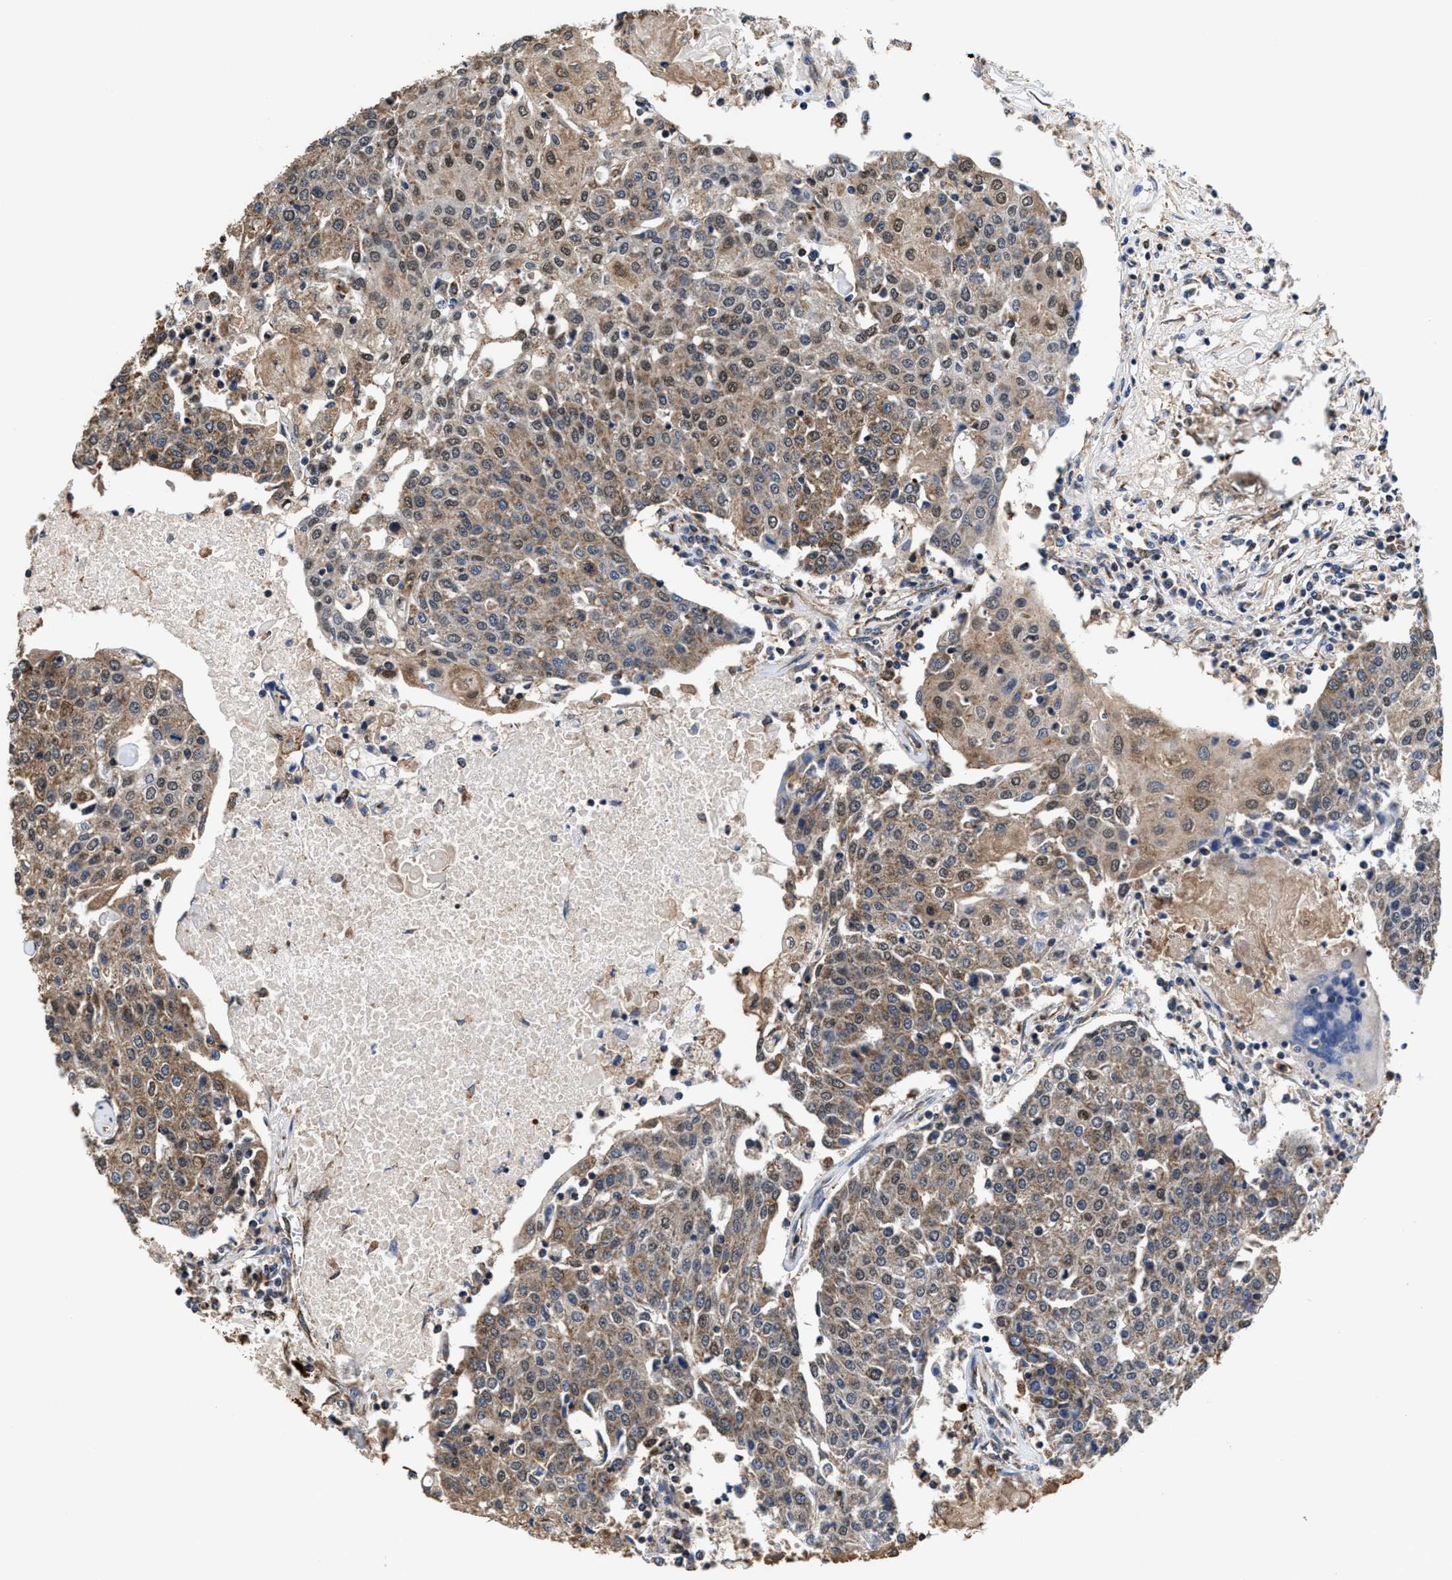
{"staining": {"intensity": "weak", "quantity": ">75%", "location": "cytoplasmic/membranous"}, "tissue": "urothelial cancer", "cell_type": "Tumor cells", "image_type": "cancer", "snomed": [{"axis": "morphology", "description": "Urothelial carcinoma, High grade"}, {"axis": "topography", "description": "Urinary bladder"}], "caption": "Urothelial cancer stained with DAB immunohistochemistry exhibits low levels of weak cytoplasmic/membranous staining in approximately >75% of tumor cells.", "gene": "ACLY", "patient": {"sex": "female", "age": 85}}